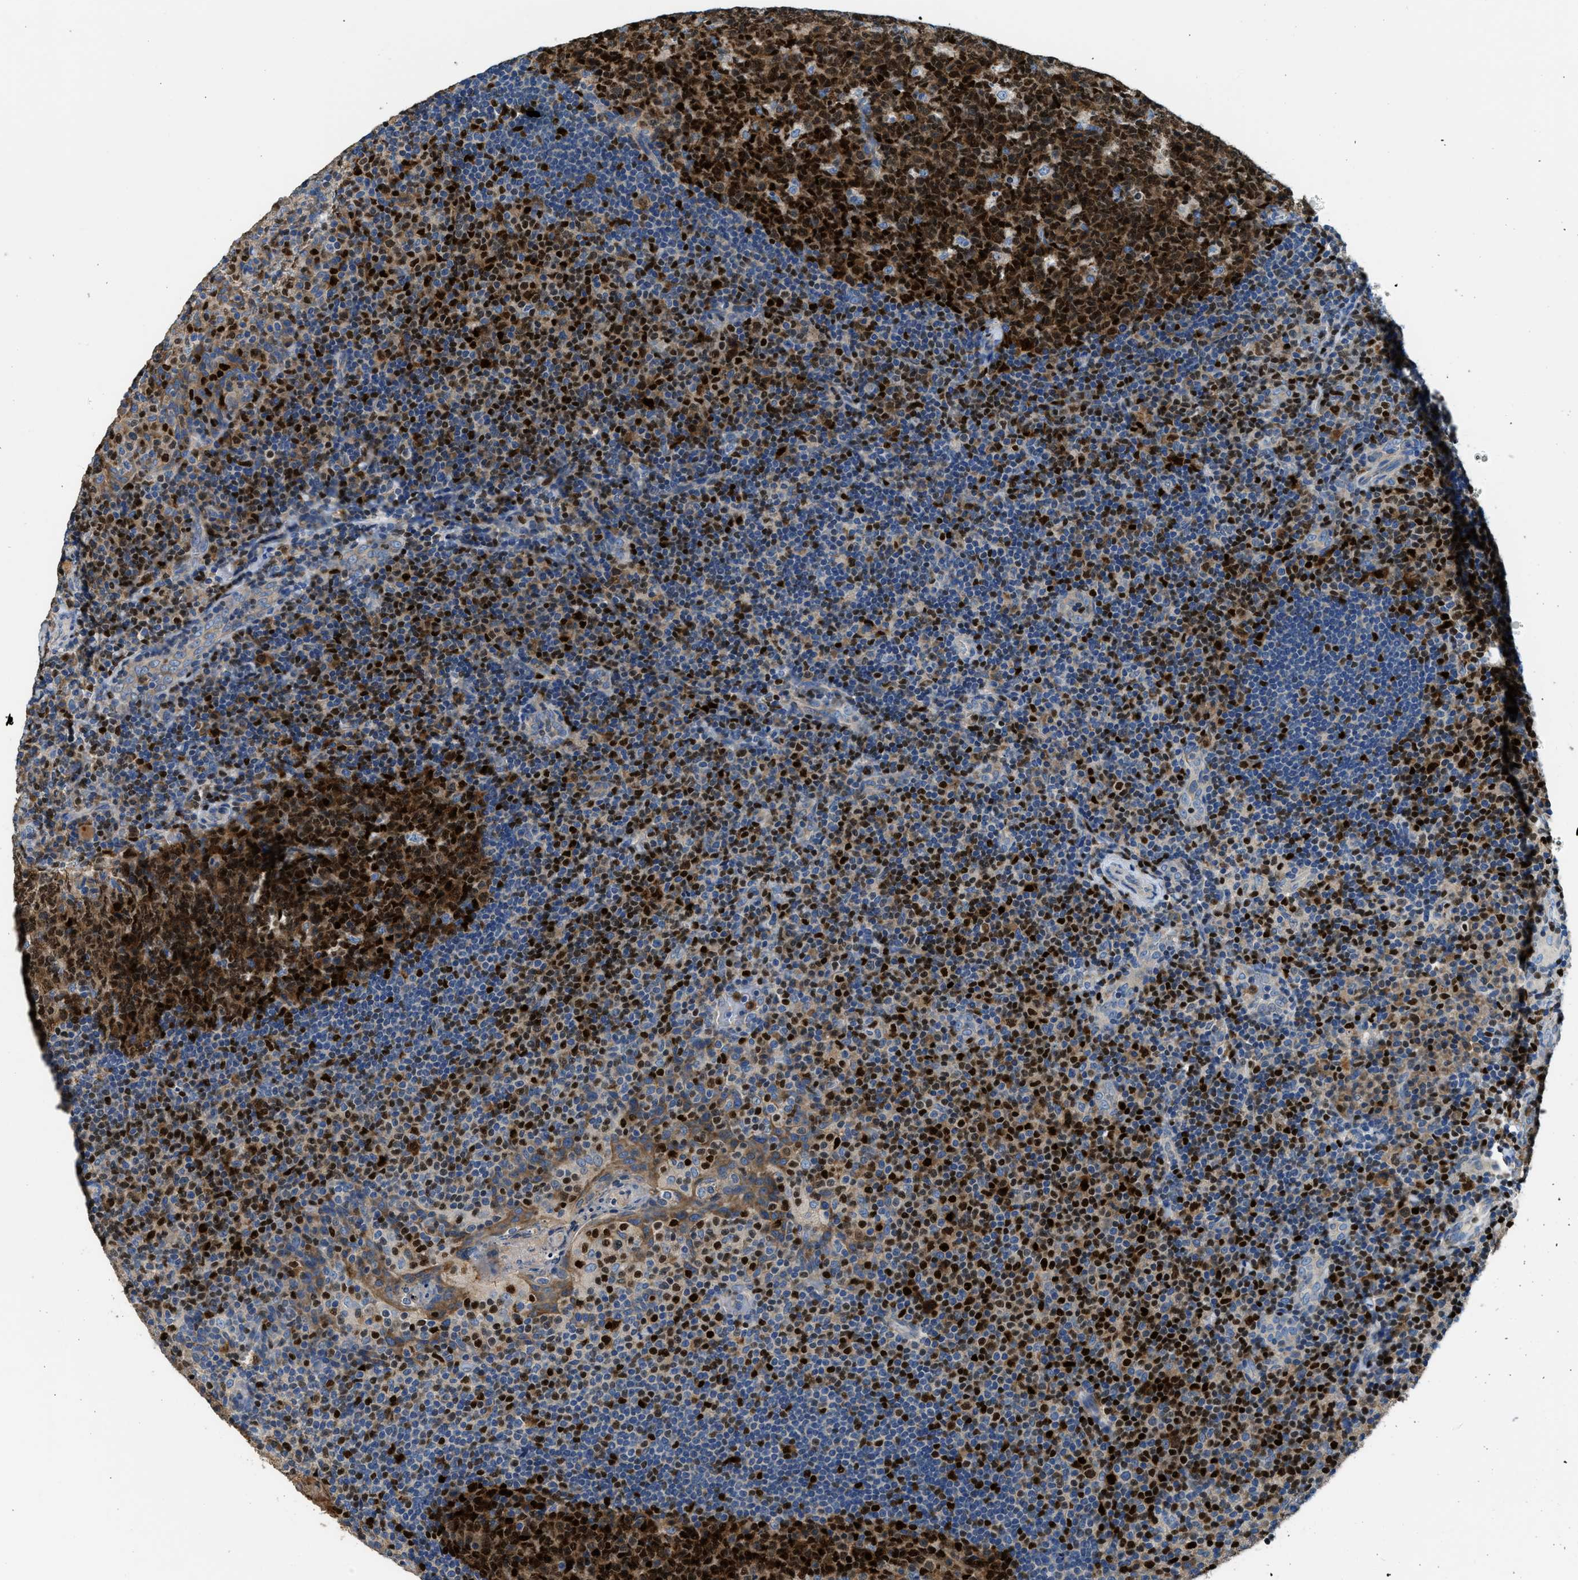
{"staining": {"intensity": "strong", "quantity": ">75%", "location": "nuclear"}, "tissue": "tonsil", "cell_type": "Germinal center cells", "image_type": "normal", "snomed": [{"axis": "morphology", "description": "Normal tissue, NOS"}, {"axis": "topography", "description": "Tonsil"}], "caption": "This image demonstrates immunohistochemistry (IHC) staining of normal tonsil, with high strong nuclear positivity in approximately >75% of germinal center cells.", "gene": "TOX", "patient": {"sex": "male", "age": 17}}